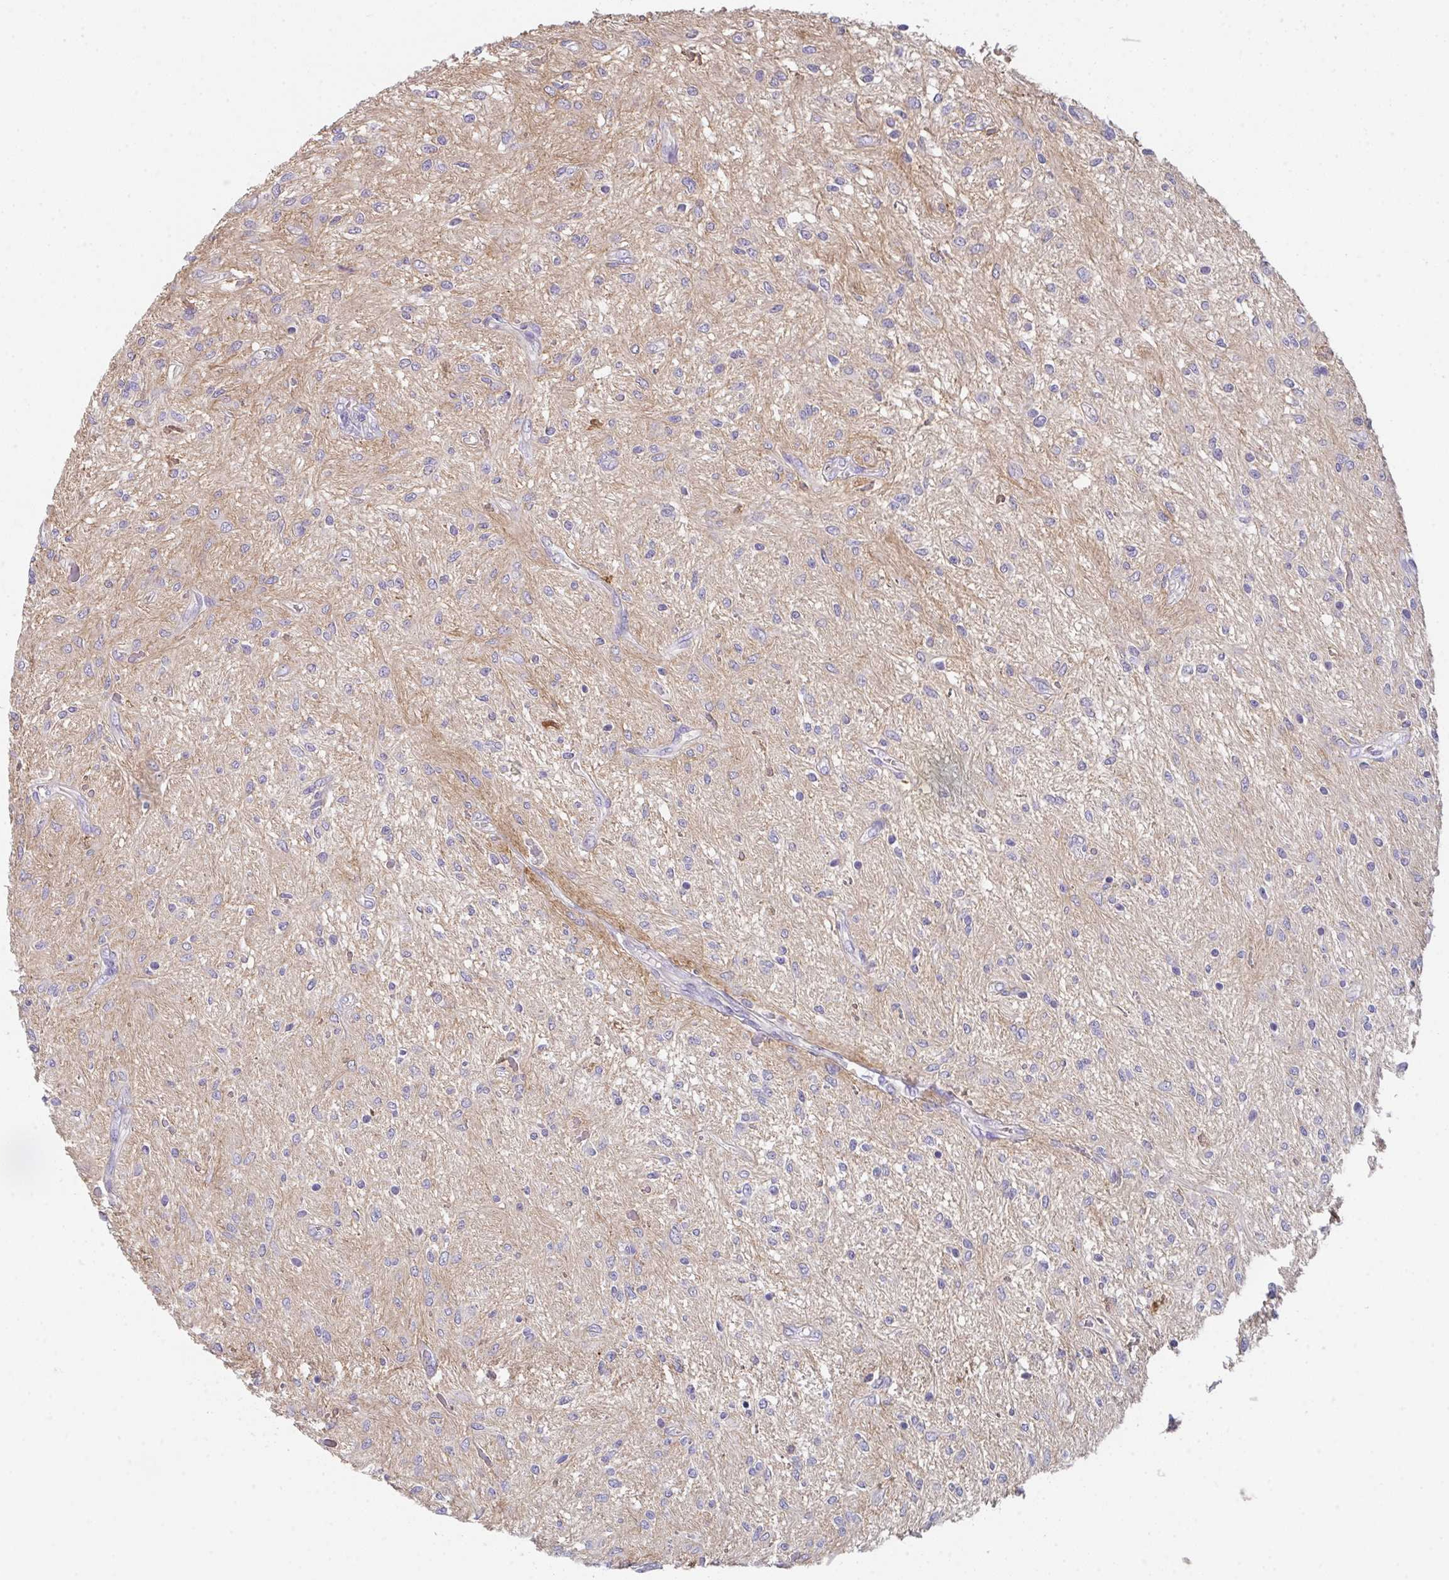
{"staining": {"intensity": "negative", "quantity": "none", "location": "none"}, "tissue": "glioma", "cell_type": "Tumor cells", "image_type": "cancer", "snomed": [{"axis": "morphology", "description": "Glioma, malignant, Low grade"}, {"axis": "topography", "description": "Cerebellum"}], "caption": "DAB (3,3'-diaminobenzidine) immunohistochemical staining of human malignant glioma (low-grade) shows no significant positivity in tumor cells.", "gene": "DBN1", "patient": {"sex": "female", "age": 14}}